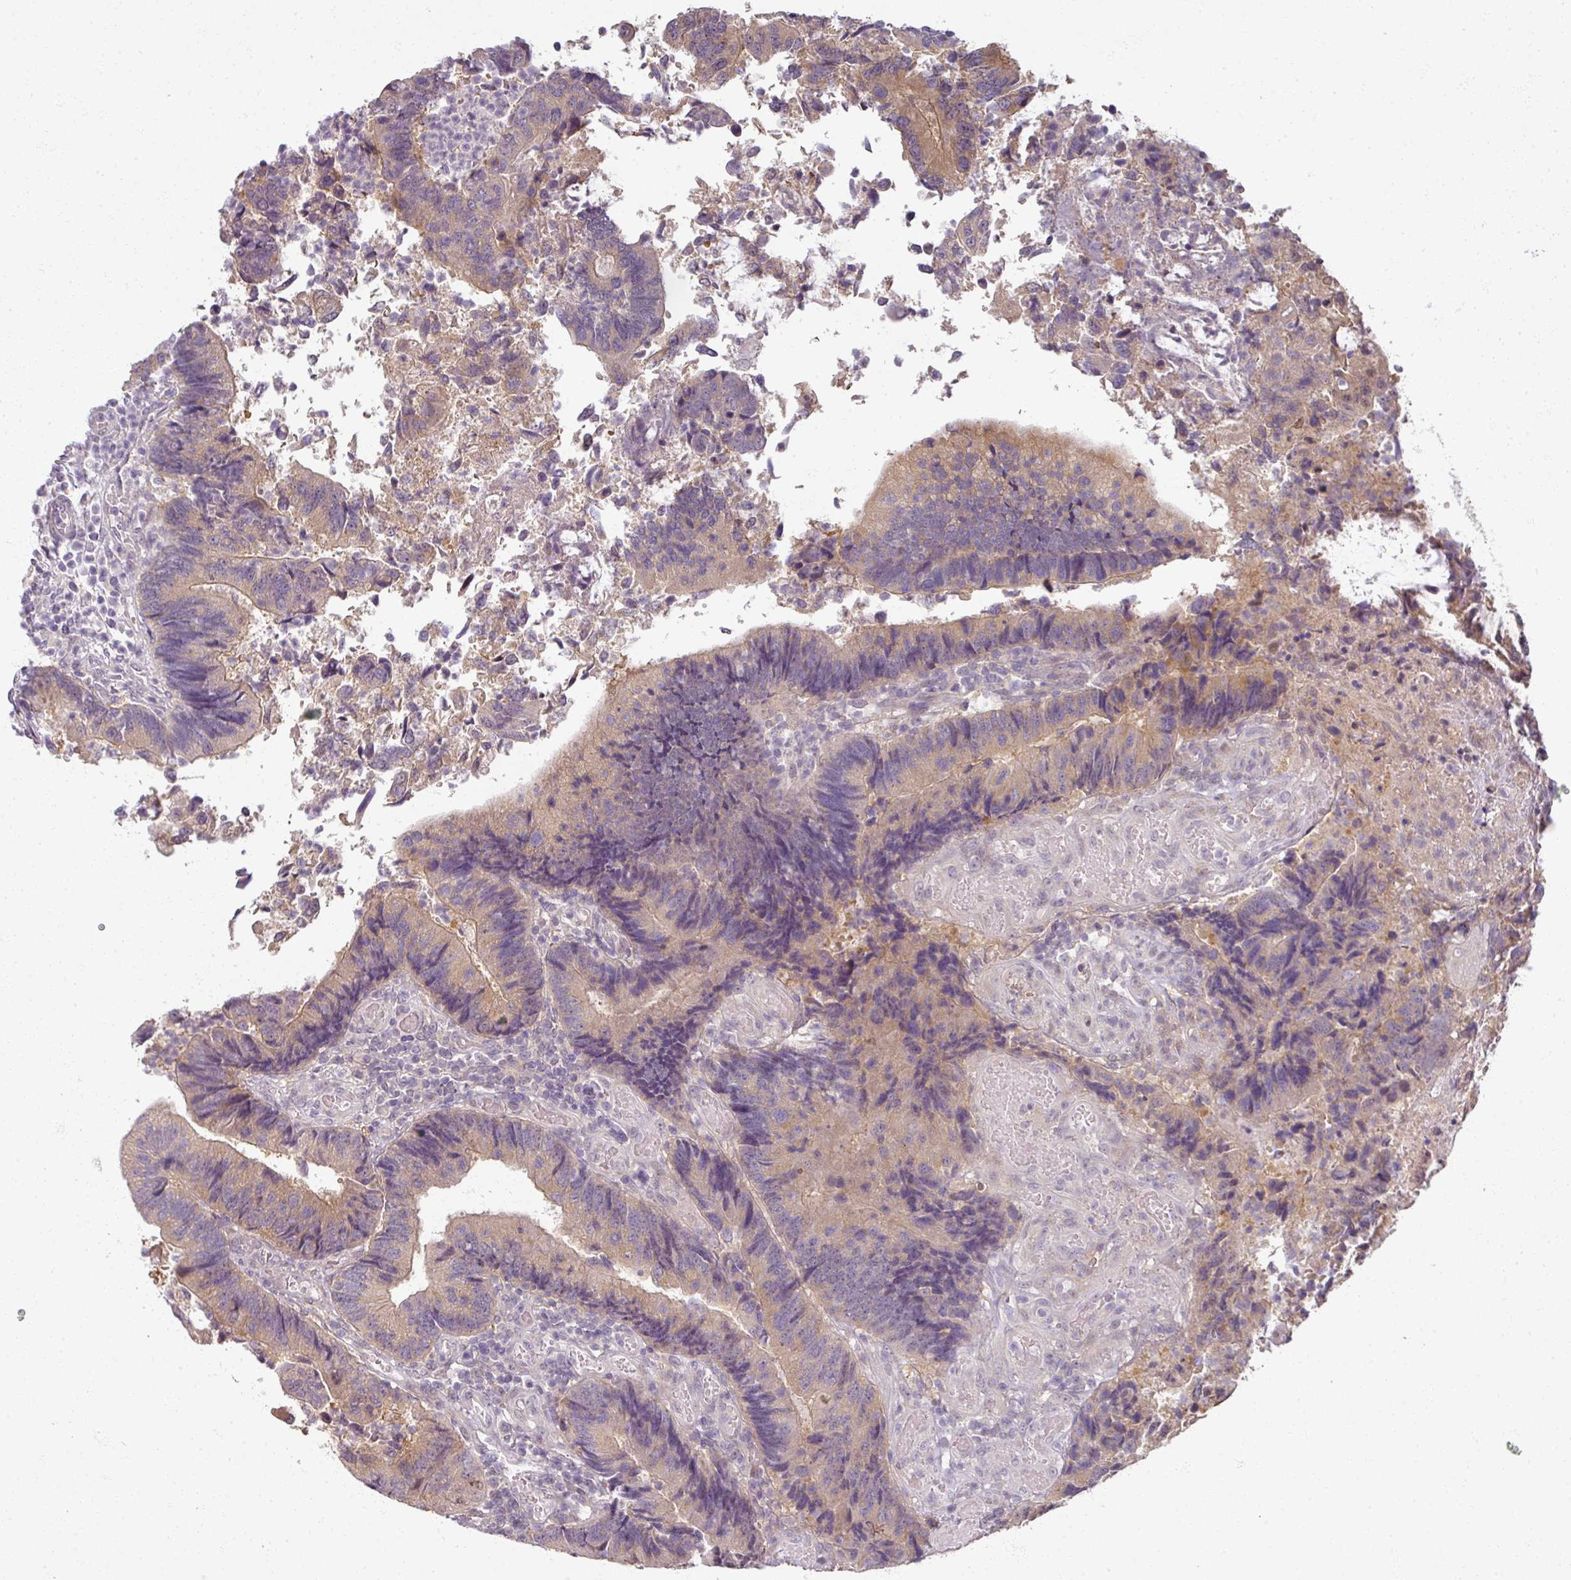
{"staining": {"intensity": "weak", "quantity": "25%-75%", "location": "cytoplasmic/membranous"}, "tissue": "colorectal cancer", "cell_type": "Tumor cells", "image_type": "cancer", "snomed": [{"axis": "morphology", "description": "Adenocarcinoma, NOS"}, {"axis": "topography", "description": "Colon"}], "caption": "Immunohistochemical staining of human adenocarcinoma (colorectal) demonstrates low levels of weak cytoplasmic/membranous expression in approximately 25%-75% of tumor cells.", "gene": "MYMK", "patient": {"sex": "female", "age": 67}}